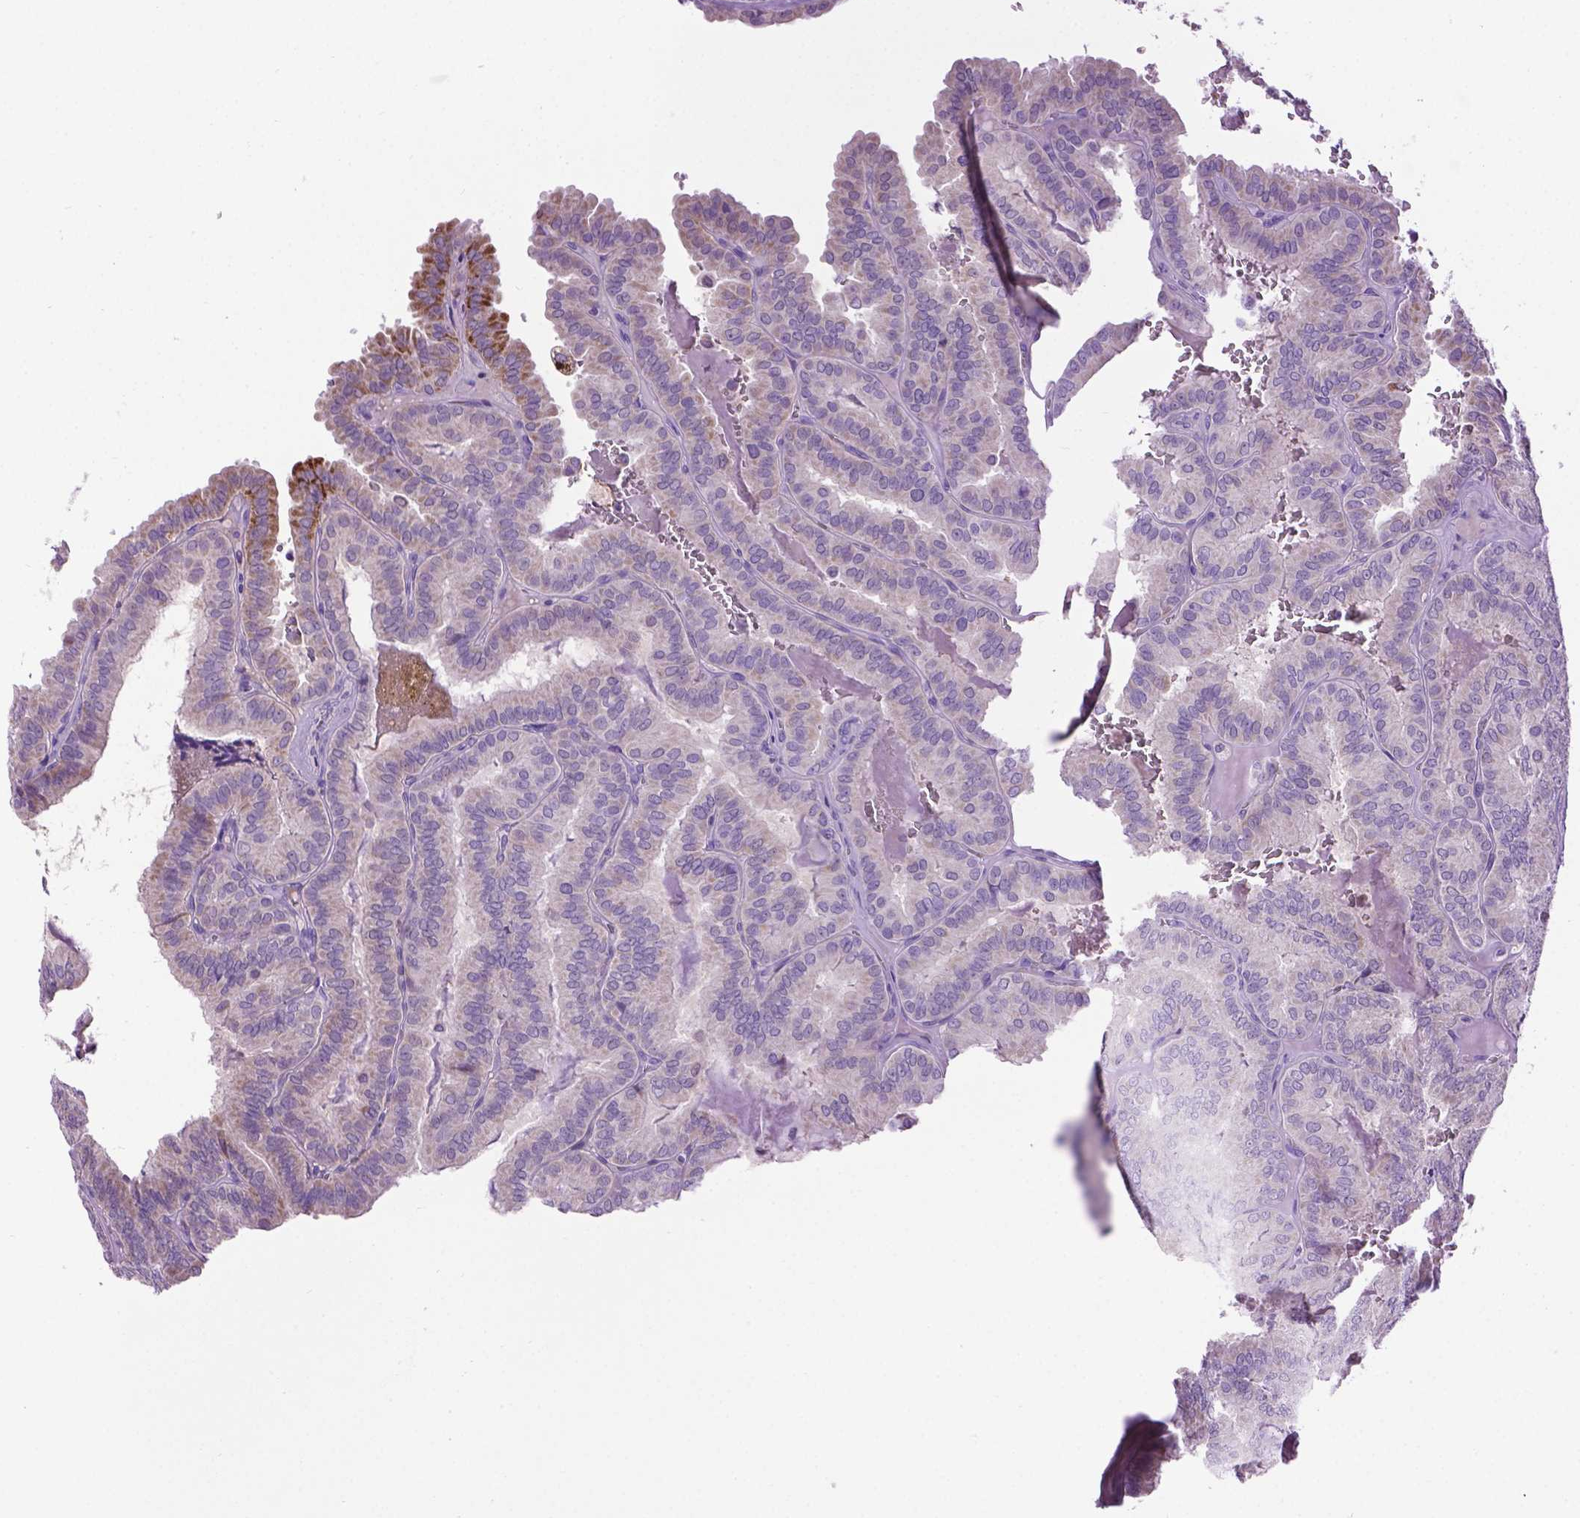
{"staining": {"intensity": "negative", "quantity": "none", "location": "none"}, "tissue": "thyroid cancer", "cell_type": "Tumor cells", "image_type": "cancer", "snomed": [{"axis": "morphology", "description": "Papillary adenocarcinoma, NOS"}, {"axis": "topography", "description": "Thyroid gland"}], "caption": "DAB (3,3'-diaminobenzidine) immunohistochemical staining of thyroid papillary adenocarcinoma demonstrates no significant staining in tumor cells.", "gene": "TMEM132E", "patient": {"sex": "female", "age": 75}}